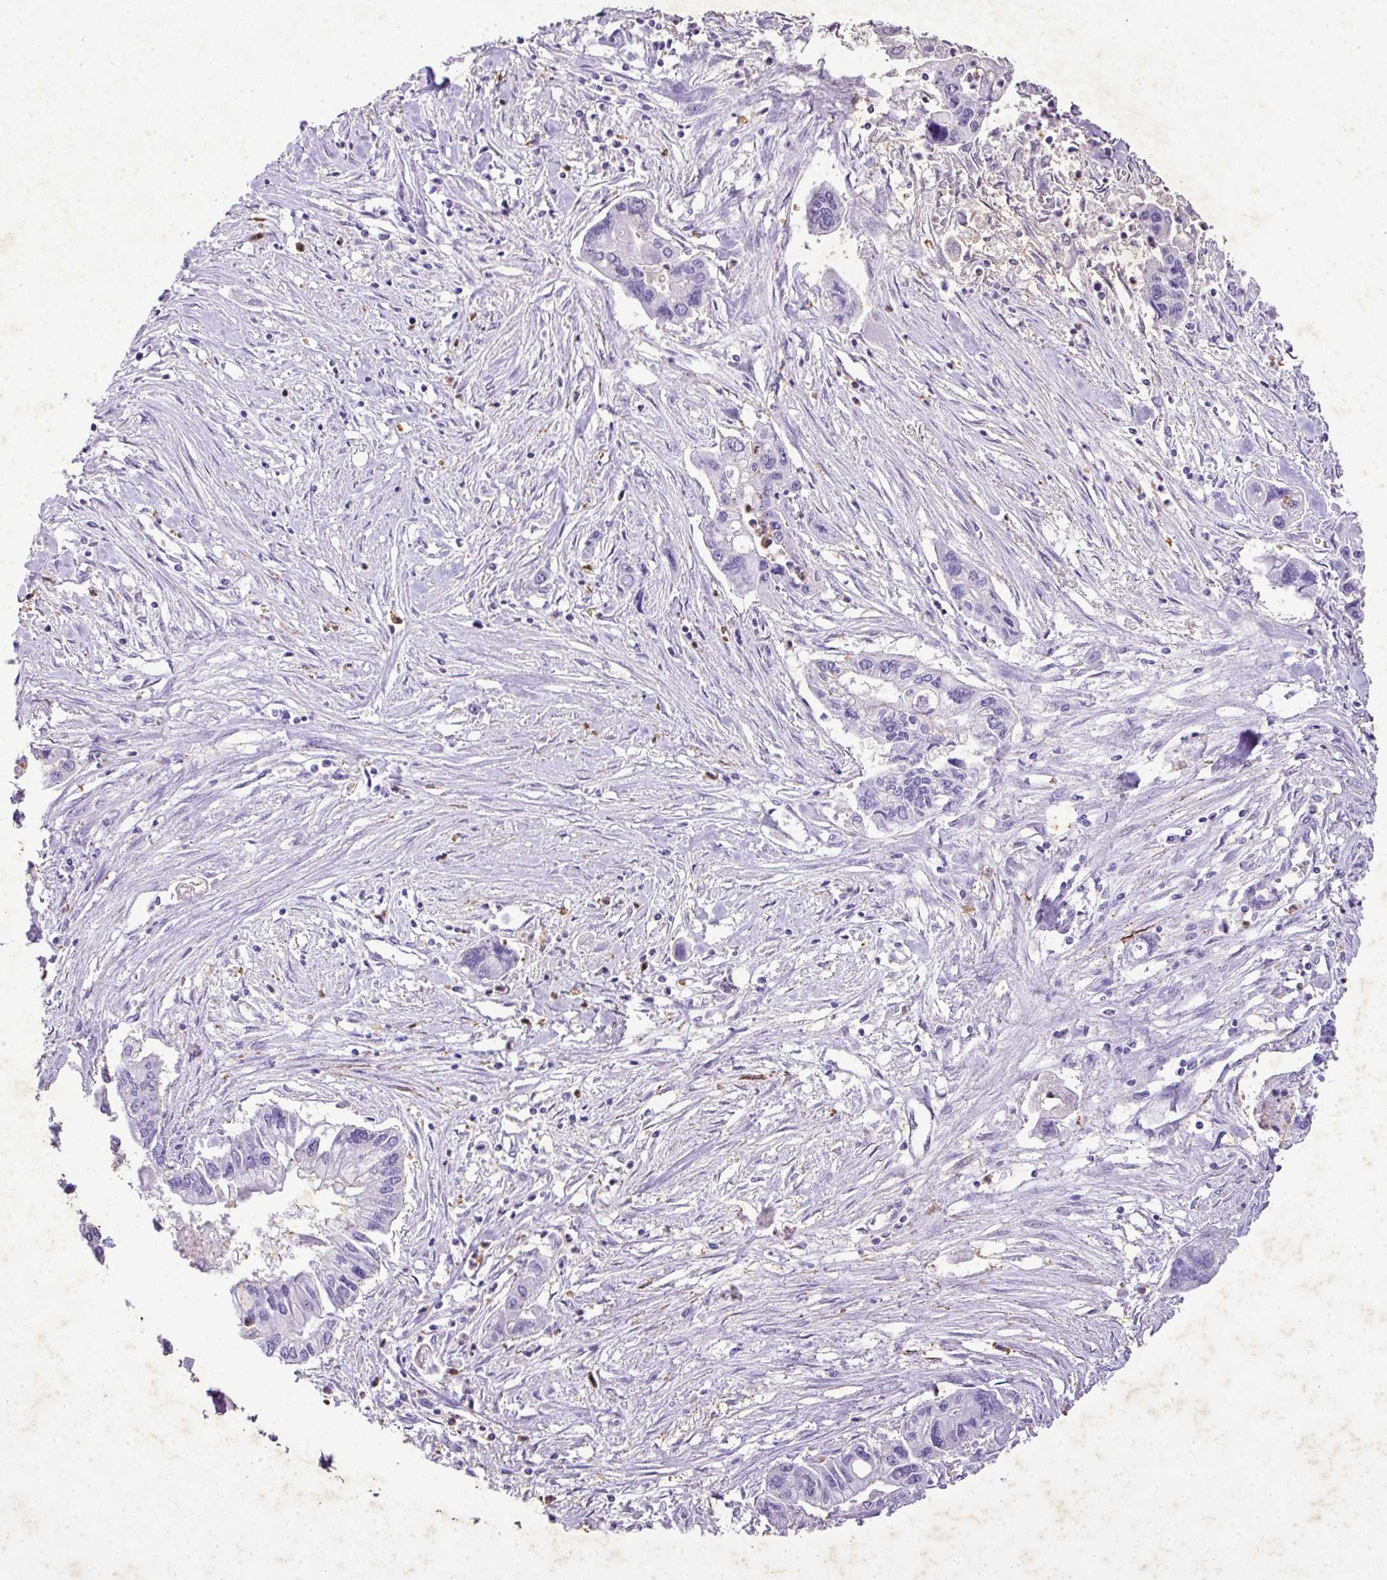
{"staining": {"intensity": "negative", "quantity": "none", "location": "none"}, "tissue": "pancreatic cancer", "cell_type": "Tumor cells", "image_type": "cancer", "snomed": [{"axis": "morphology", "description": "Adenocarcinoma, NOS"}, {"axis": "topography", "description": "Pancreas"}], "caption": "Immunohistochemistry (IHC) histopathology image of adenocarcinoma (pancreatic) stained for a protein (brown), which displays no expression in tumor cells.", "gene": "KCNJ11", "patient": {"sex": "male", "age": 62}}